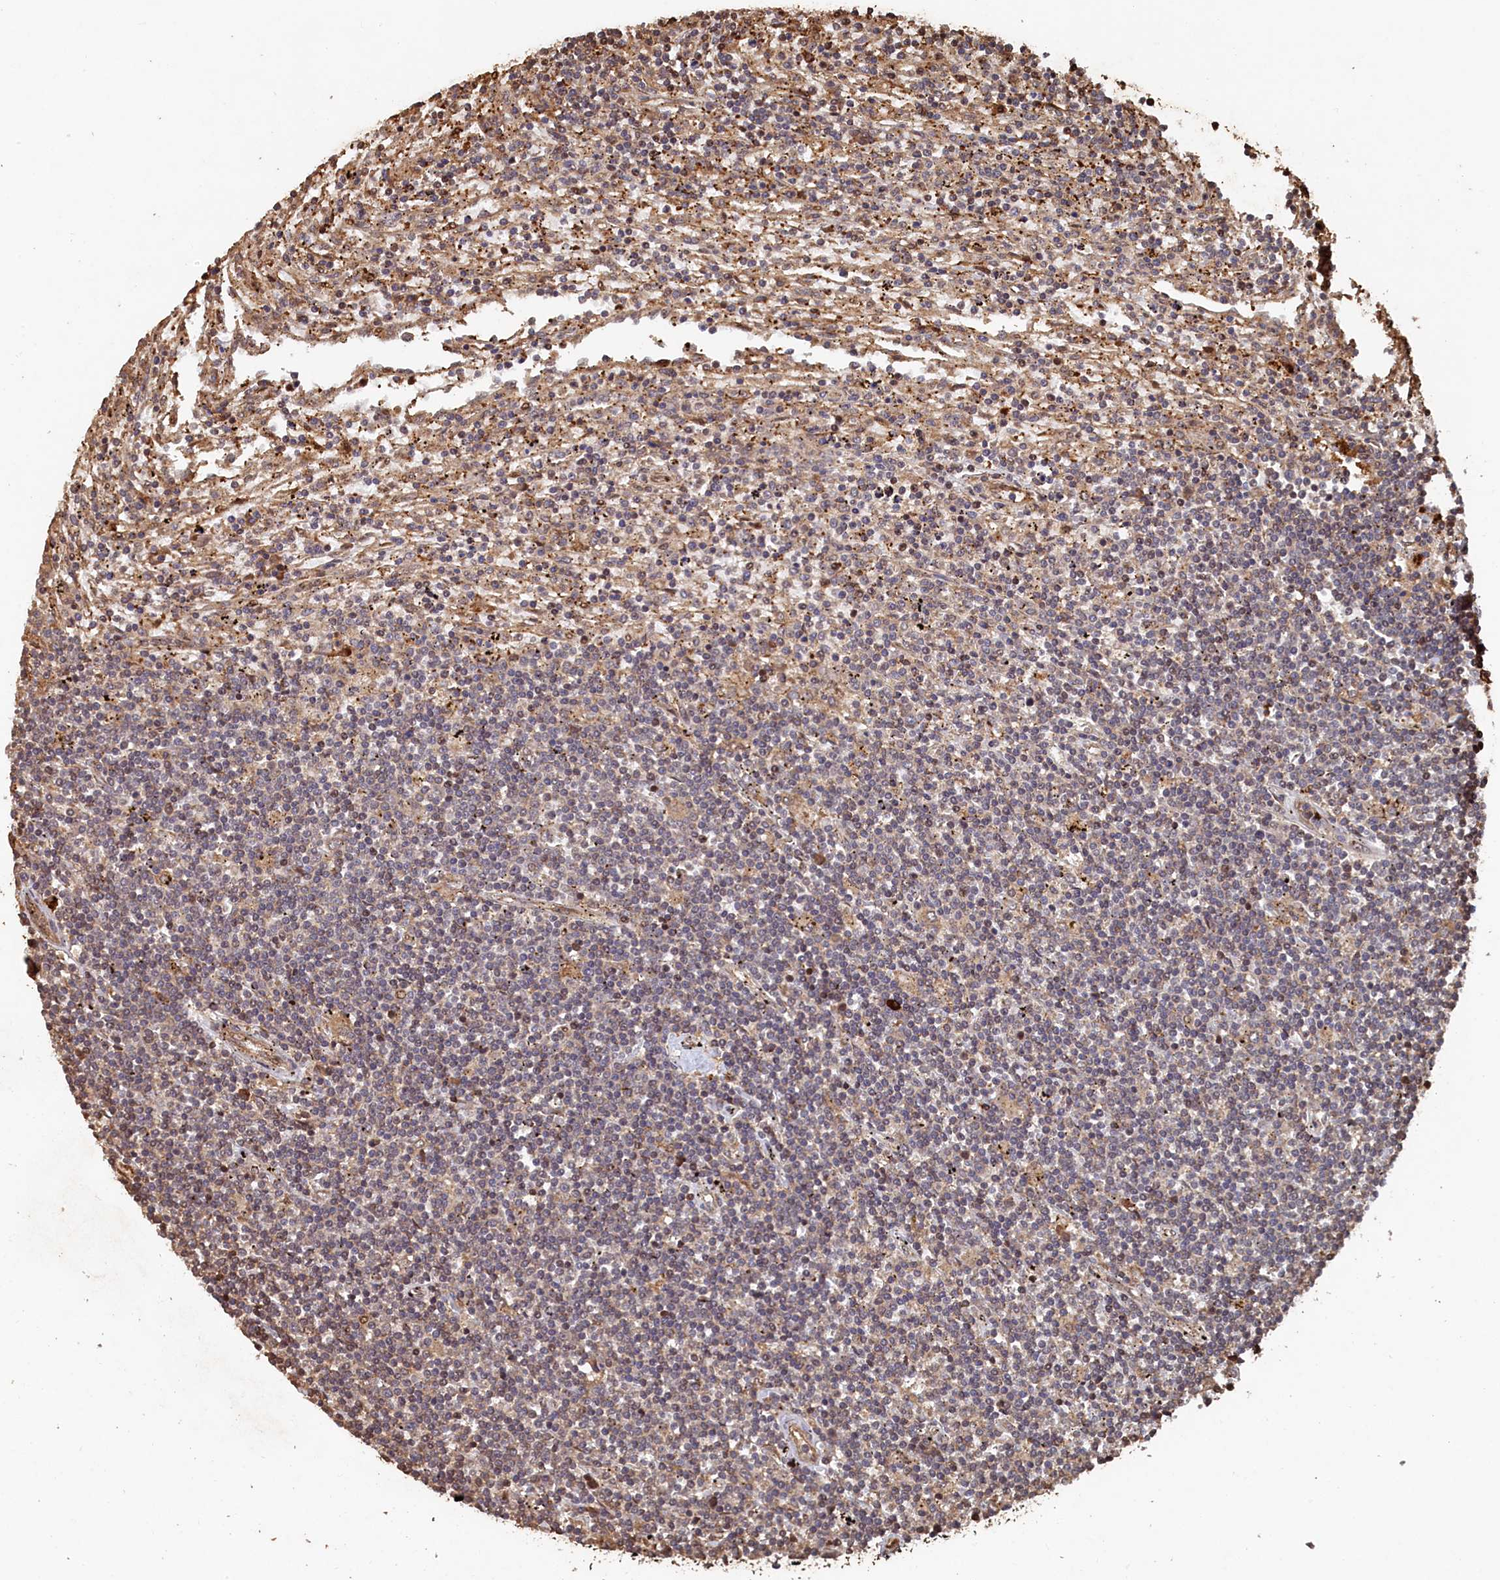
{"staining": {"intensity": "negative", "quantity": "none", "location": "none"}, "tissue": "lymphoma", "cell_type": "Tumor cells", "image_type": "cancer", "snomed": [{"axis": "morphology", "description": "Malignant lymphoma, non-Hodgkin's type, Low grade"}, {"axis": "topography", "description": "Spleen"}], "caption": "The image exhibits no staining of tumor cells in lymphoma.", "gene": "PIGN", "patient": {"sex": "male", "age": 76}}